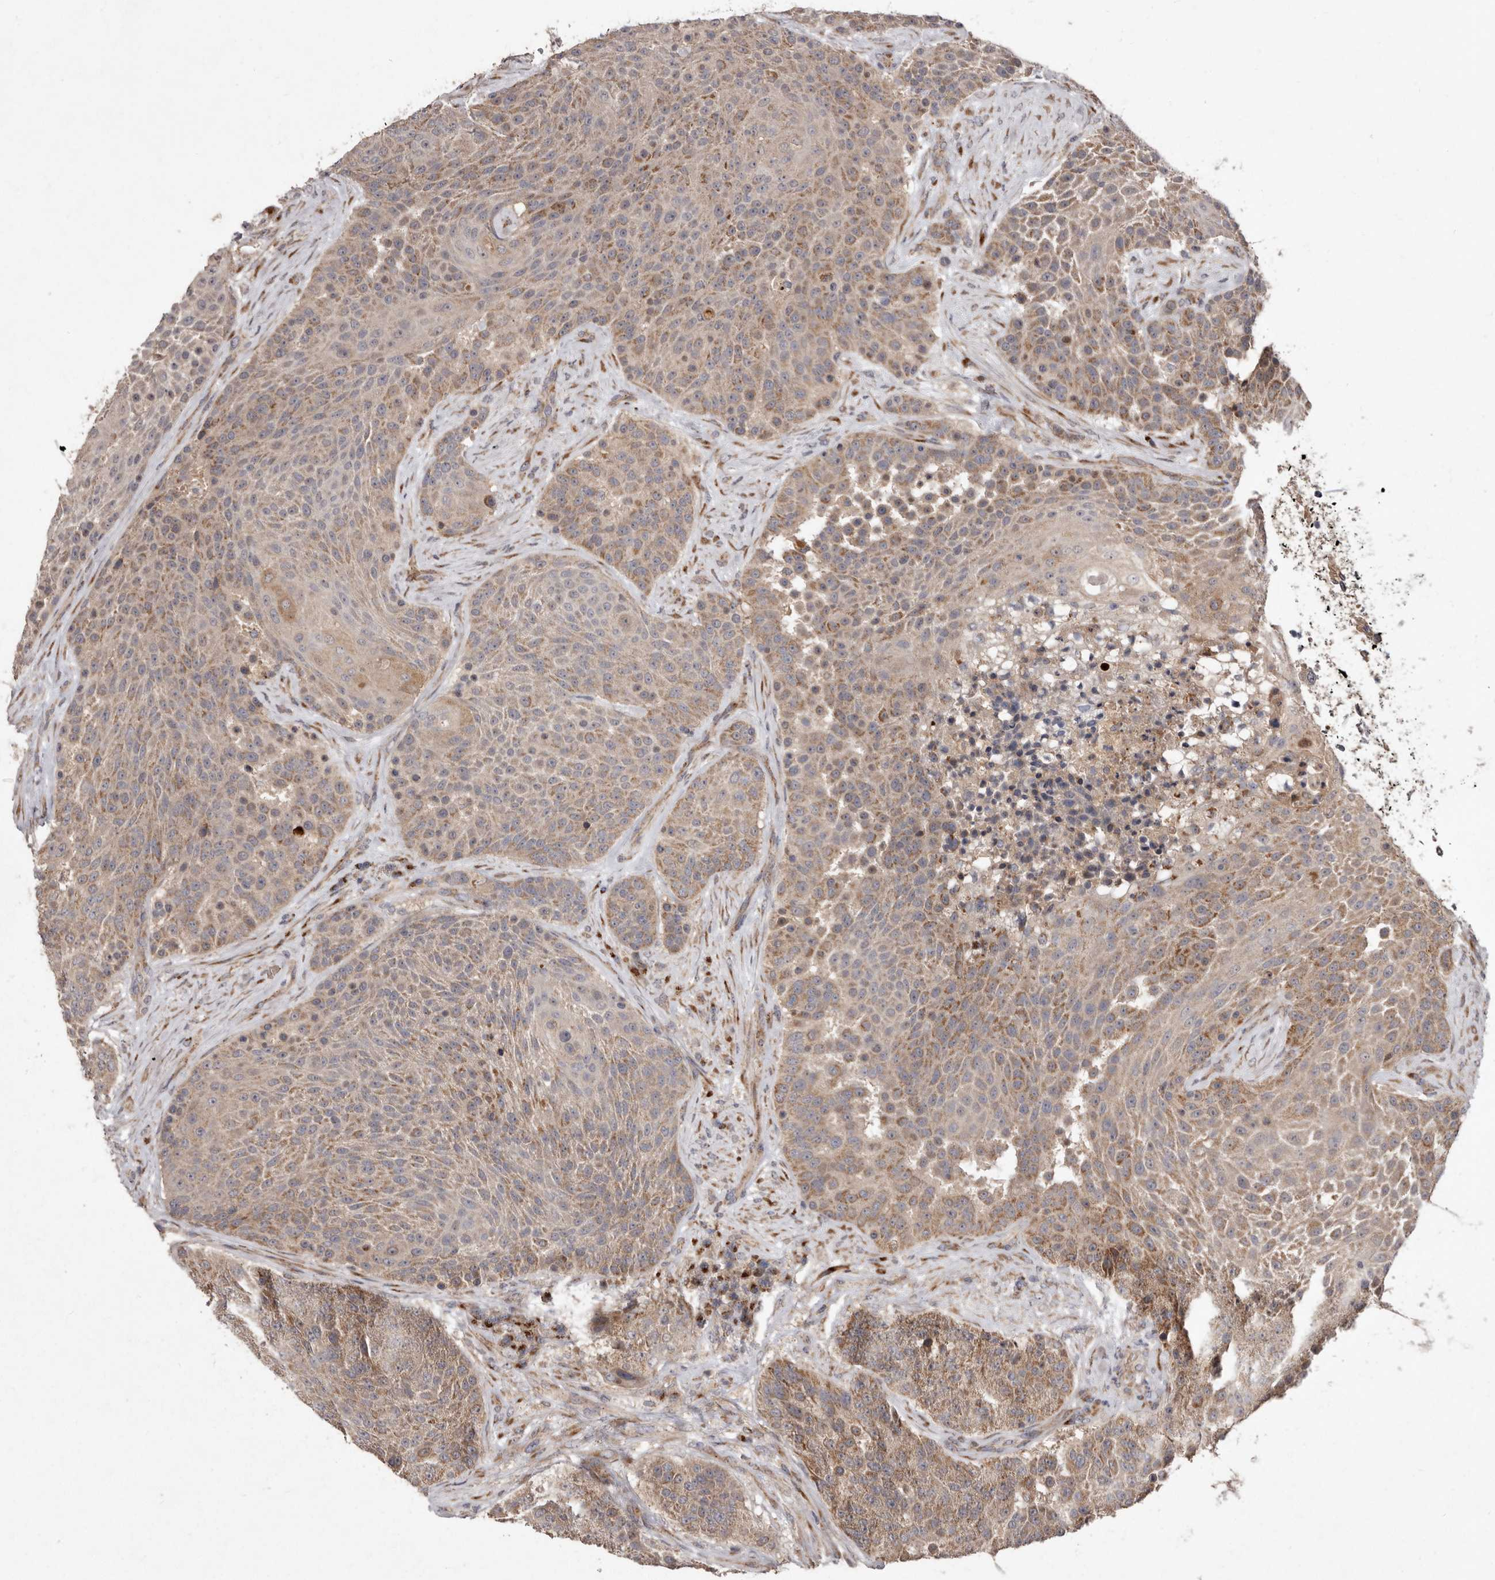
{"staining": {"intensity": "moderate", "quantity": ">75%", "location": "cytoplasmic/membranous"}, "tissue": "urothelial cancer", "cell_type": "Tumor cells", "image_type": "cancer", "snomed": [{"axis": "morphology", "description": "Urothelial carcinoma, High grade"}, {"axis": "topography", "description": "Urinary bladder"}], "caption": "Tumor cells demonstrate medium levels of moderate cytoplasmic/membranous expression in about >75% of cells in urothelial cancer.", "gene": "FLAD1", "patient": {"sex": "female", "age": 63}}